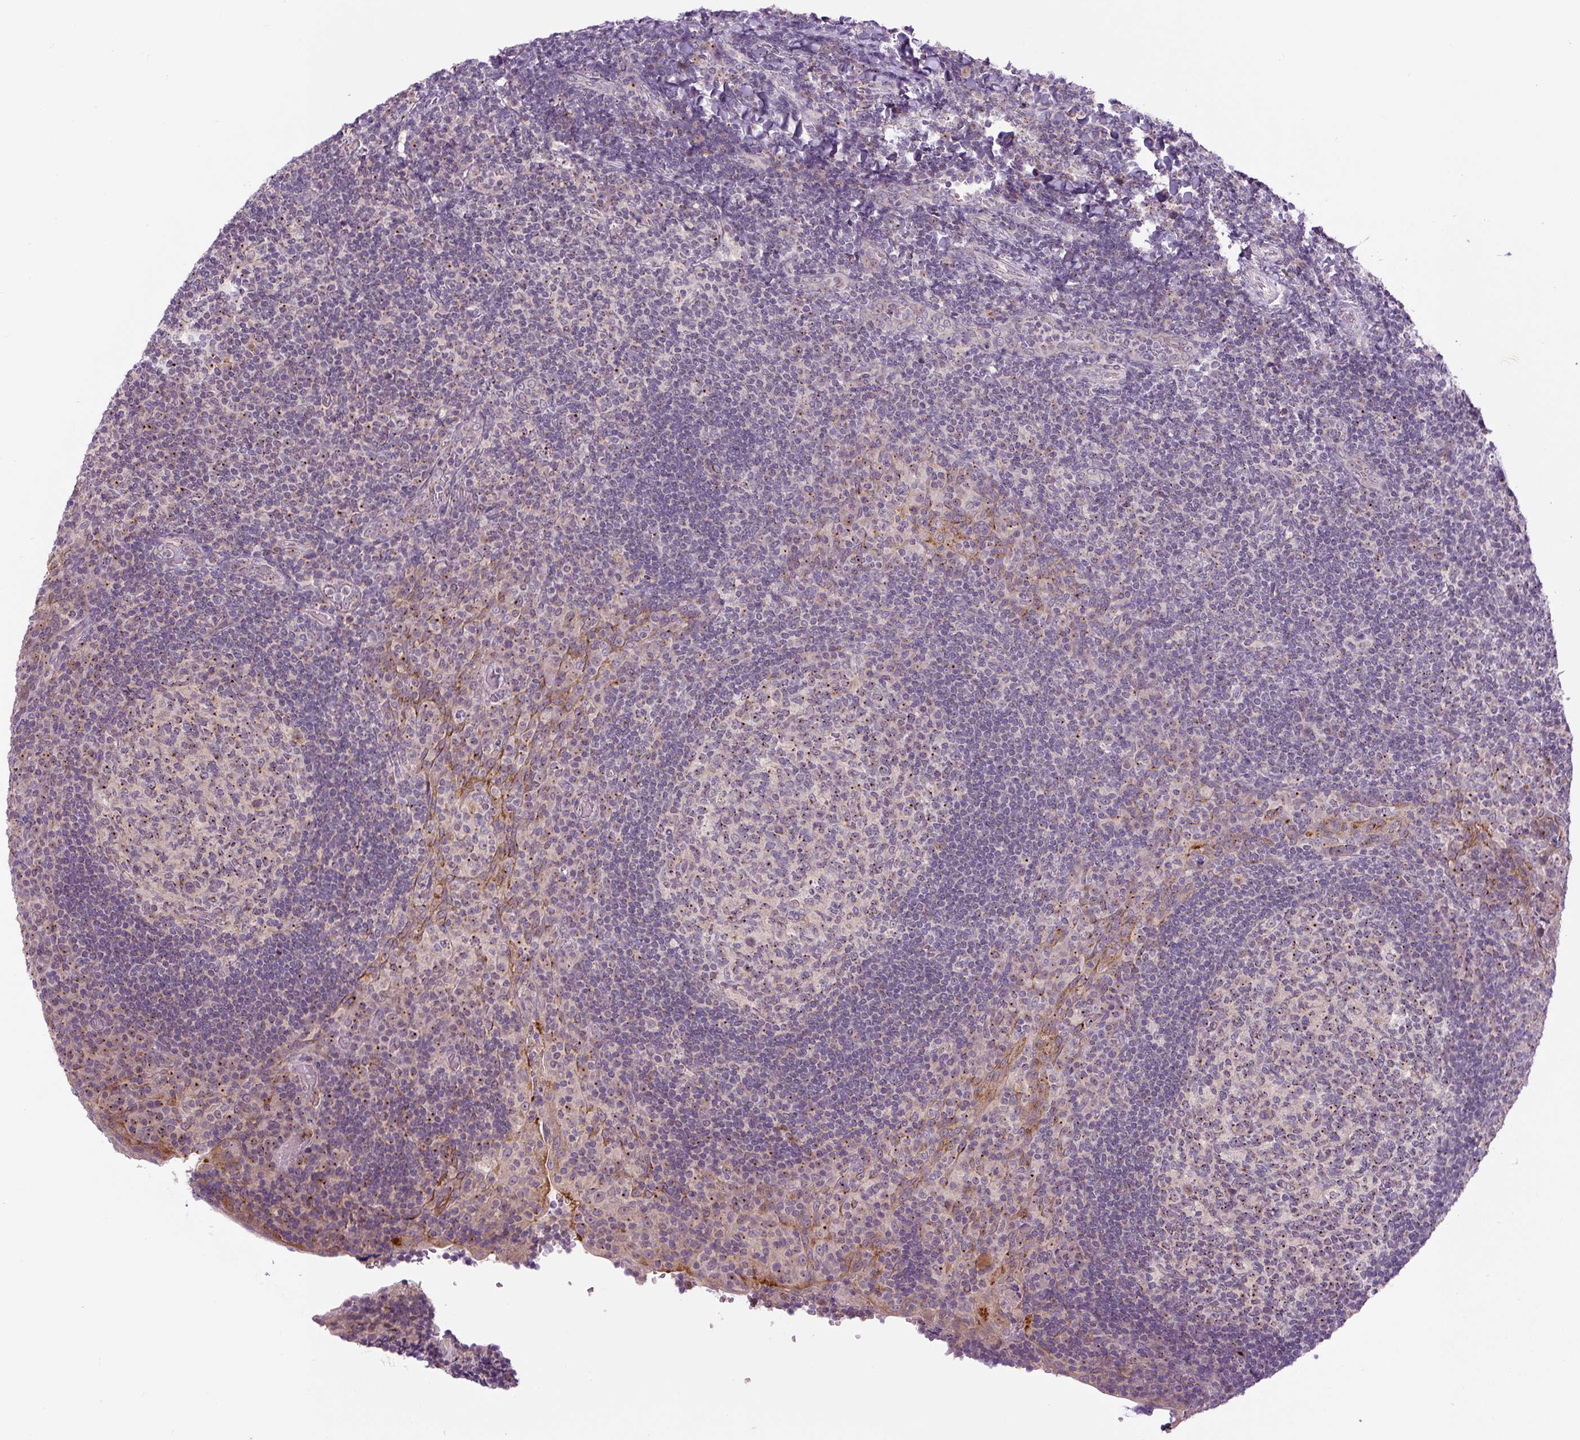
{"staining": {"intensity": "strong", "quantity": "25%-75%", "location": "cytoplasmic/membranous"}, "tissue": "tonsil", "cell_type": "Germinal center cells", "image_type": "normal", "snomed": [{"axis": "morphology", "description": "Normal tissue, NOS"}, {"axis": "topography", "description": "Tonsil"}], "caption": "Tonsil stained with DAB immunohistochemistry exhibits high levels of strong cytoplasmic/membranous positivity in about 25%-75% of germinal center cells.", "gene": "PCM1", "patient": {"sex": "male", "age": 17}}